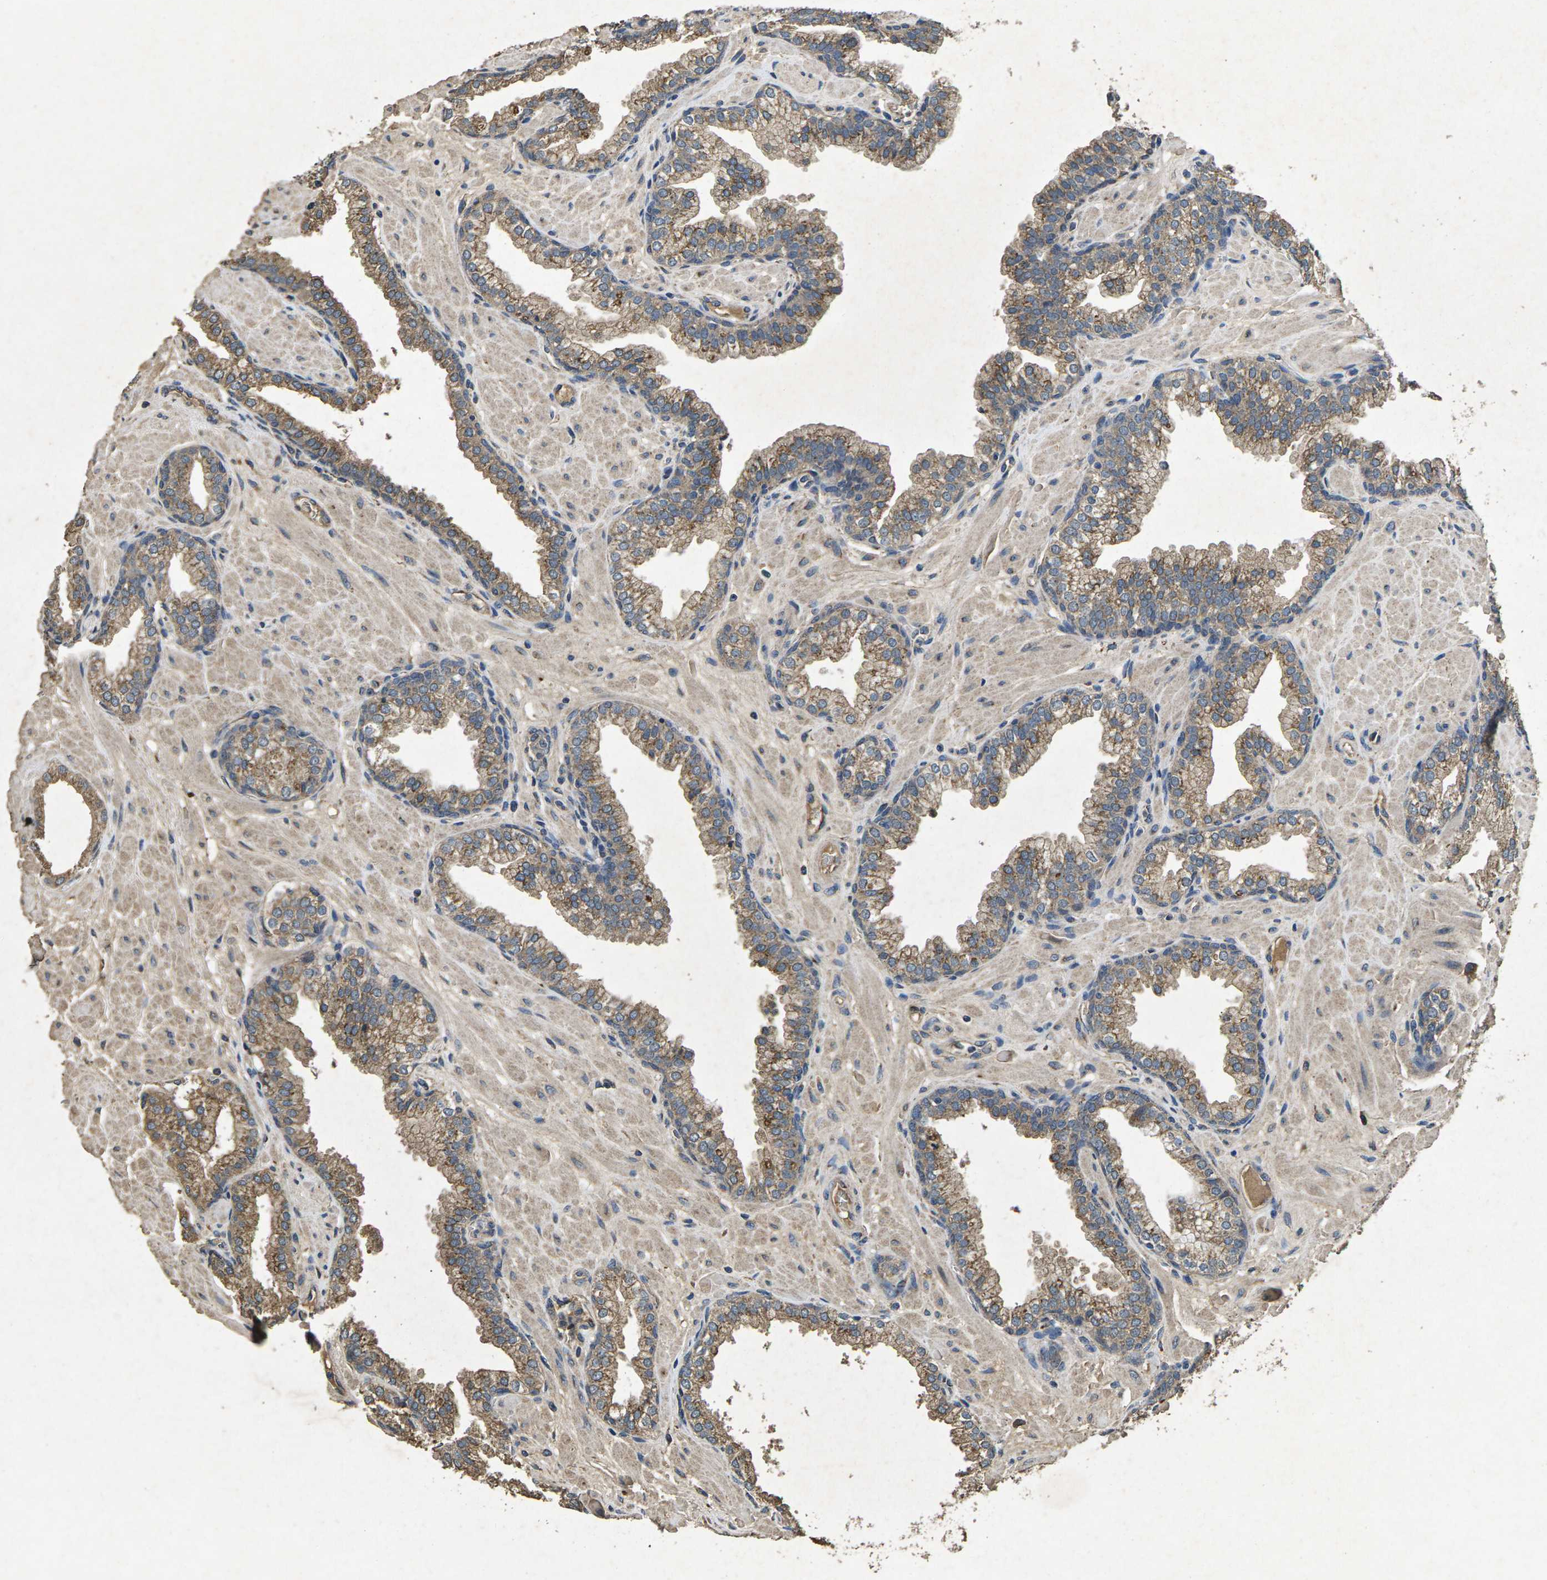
{"staining": {"intensity": "moderate", "quantity": ">75%", "location": "cytoplasmic/membranous"}, "tissue": "prostate", "cell_type": "Glandular cells", "image_type": "normal", "snomed": [{"axis": "morphology", "description": "Normal tissue, NOS"}, {"axis": "morphology", "description": "Urothelial carcinoma, Low grade"}, {"axis": "topography", "description": "Urinary bladder"}, {"axis": "topography", "description": "Prostate"}], "caption": "High-magnification brightfield microscopy of normal prostate stained with DAB (3,3'-diaminobenzidine) (brown) and counterstained with hematoxylin (blue). glandular cells exhibit moderate cytoplasmic/membranous staining is appreciated in approximately>75% of cells.", "gene": "B4GAT1", "patient": {"sex": "male", "age": 60}}